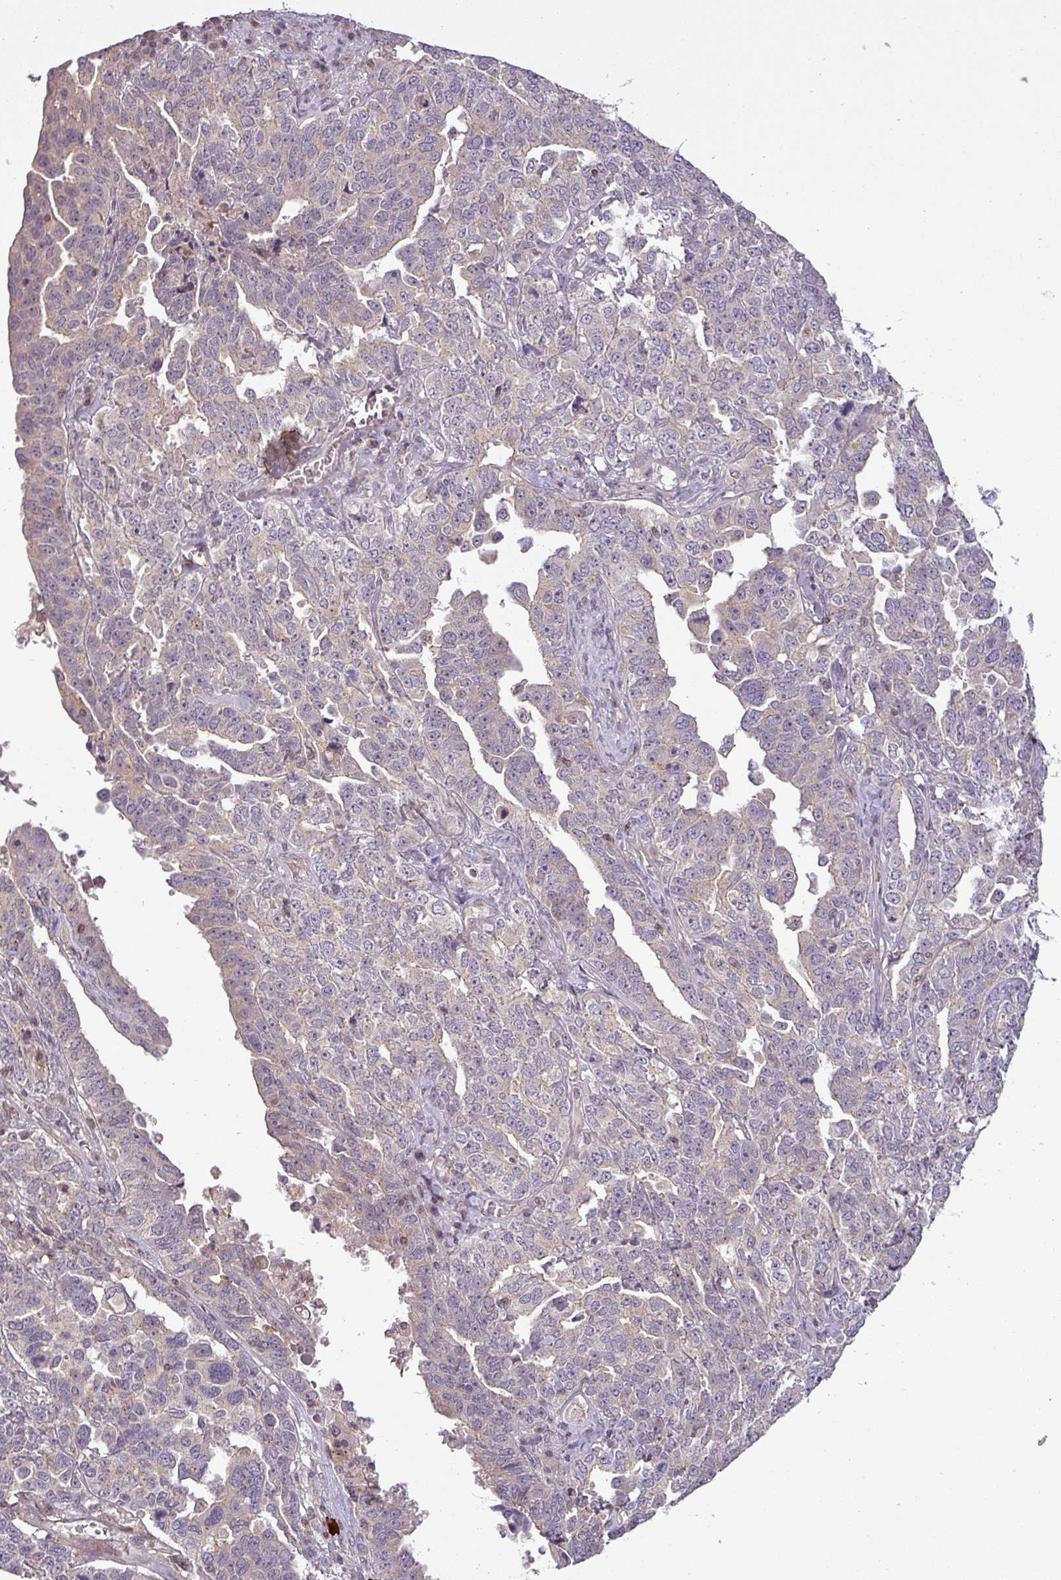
{"staining": {"intensity": "weak", "quantity": "<25%", "location": "cytoplasmic/membranous"}, "tissue": "ovarian cancer", "cell_type": "Tumor cells", "image_type": "cancer", "snomed": [{"axis": "morphology", "description": "Carcinoma, endometroid"}, {"axis": "topography", "description": "Ovary"}], "caption": "DAB (3,3'-diaminobenzidine) immunohistochemical staining of human endometroid carcinoma (ovarian) shows no significant staining in tumor cells. The staining is performed using DAB (3,3'-diaminobenzidine) brown chromogen with nuclei counter-stained in using hematoxylin.", "gene": "NIN", "patient": {"sex": "female", "age": 62}}